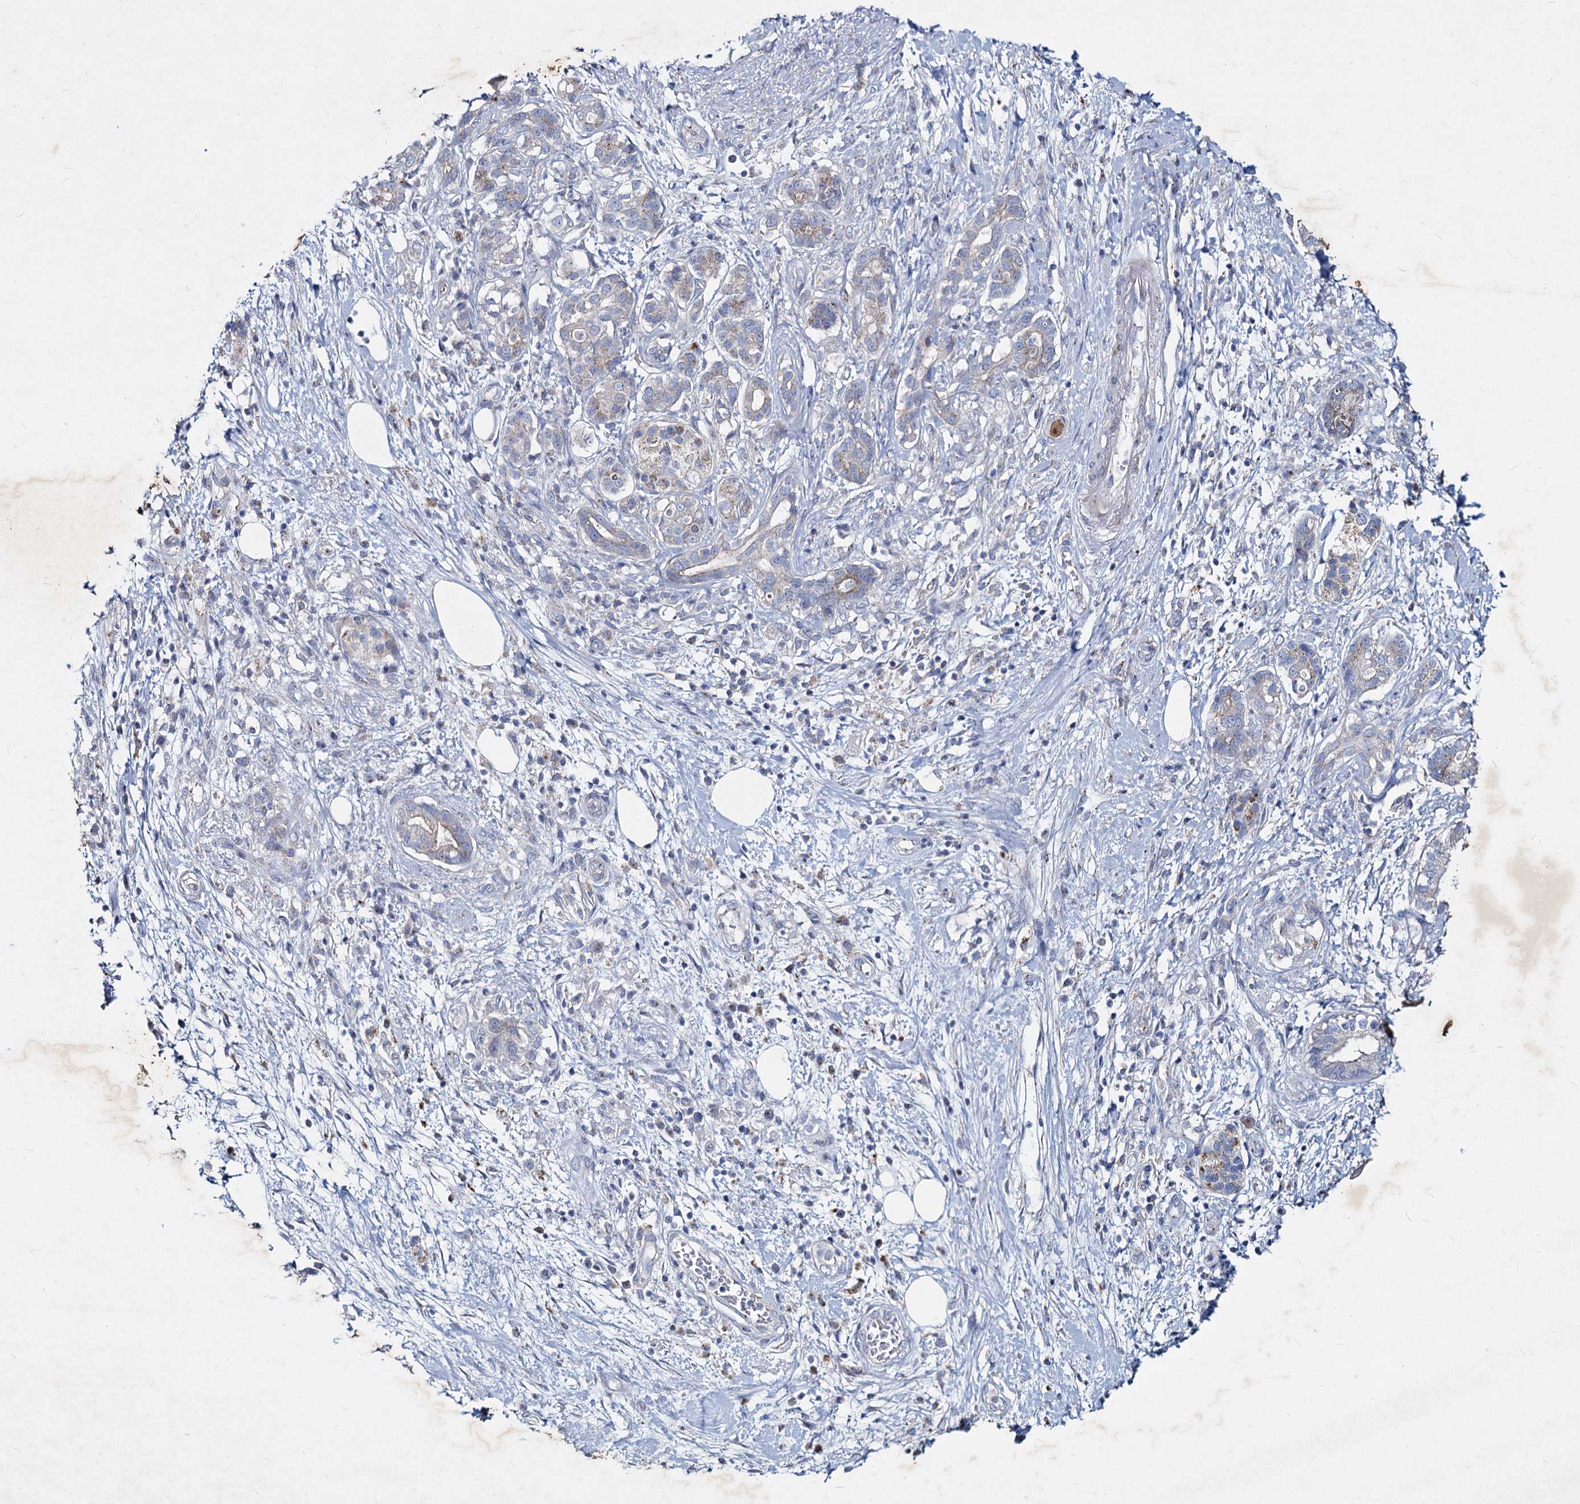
{"staining": {"intensity": "negative", "quantity": "none", "location": "none"}, "tissue": "pancreatic cancer", "cell_type": "Tumor cells", "image_type": "cancer", "snomed": [{"axis": "morphology", "description": "Adenocarcinoma, NOS"}, {"axis": "topography", "description": "Pancreas"}], "caption": "Immunohistochemical staining of pancreatic adenocarcinoma demonstrates no significant expression in tumor cells.", "gene": "AGBL4", "patient": {"sex": "female", "age": 73}}